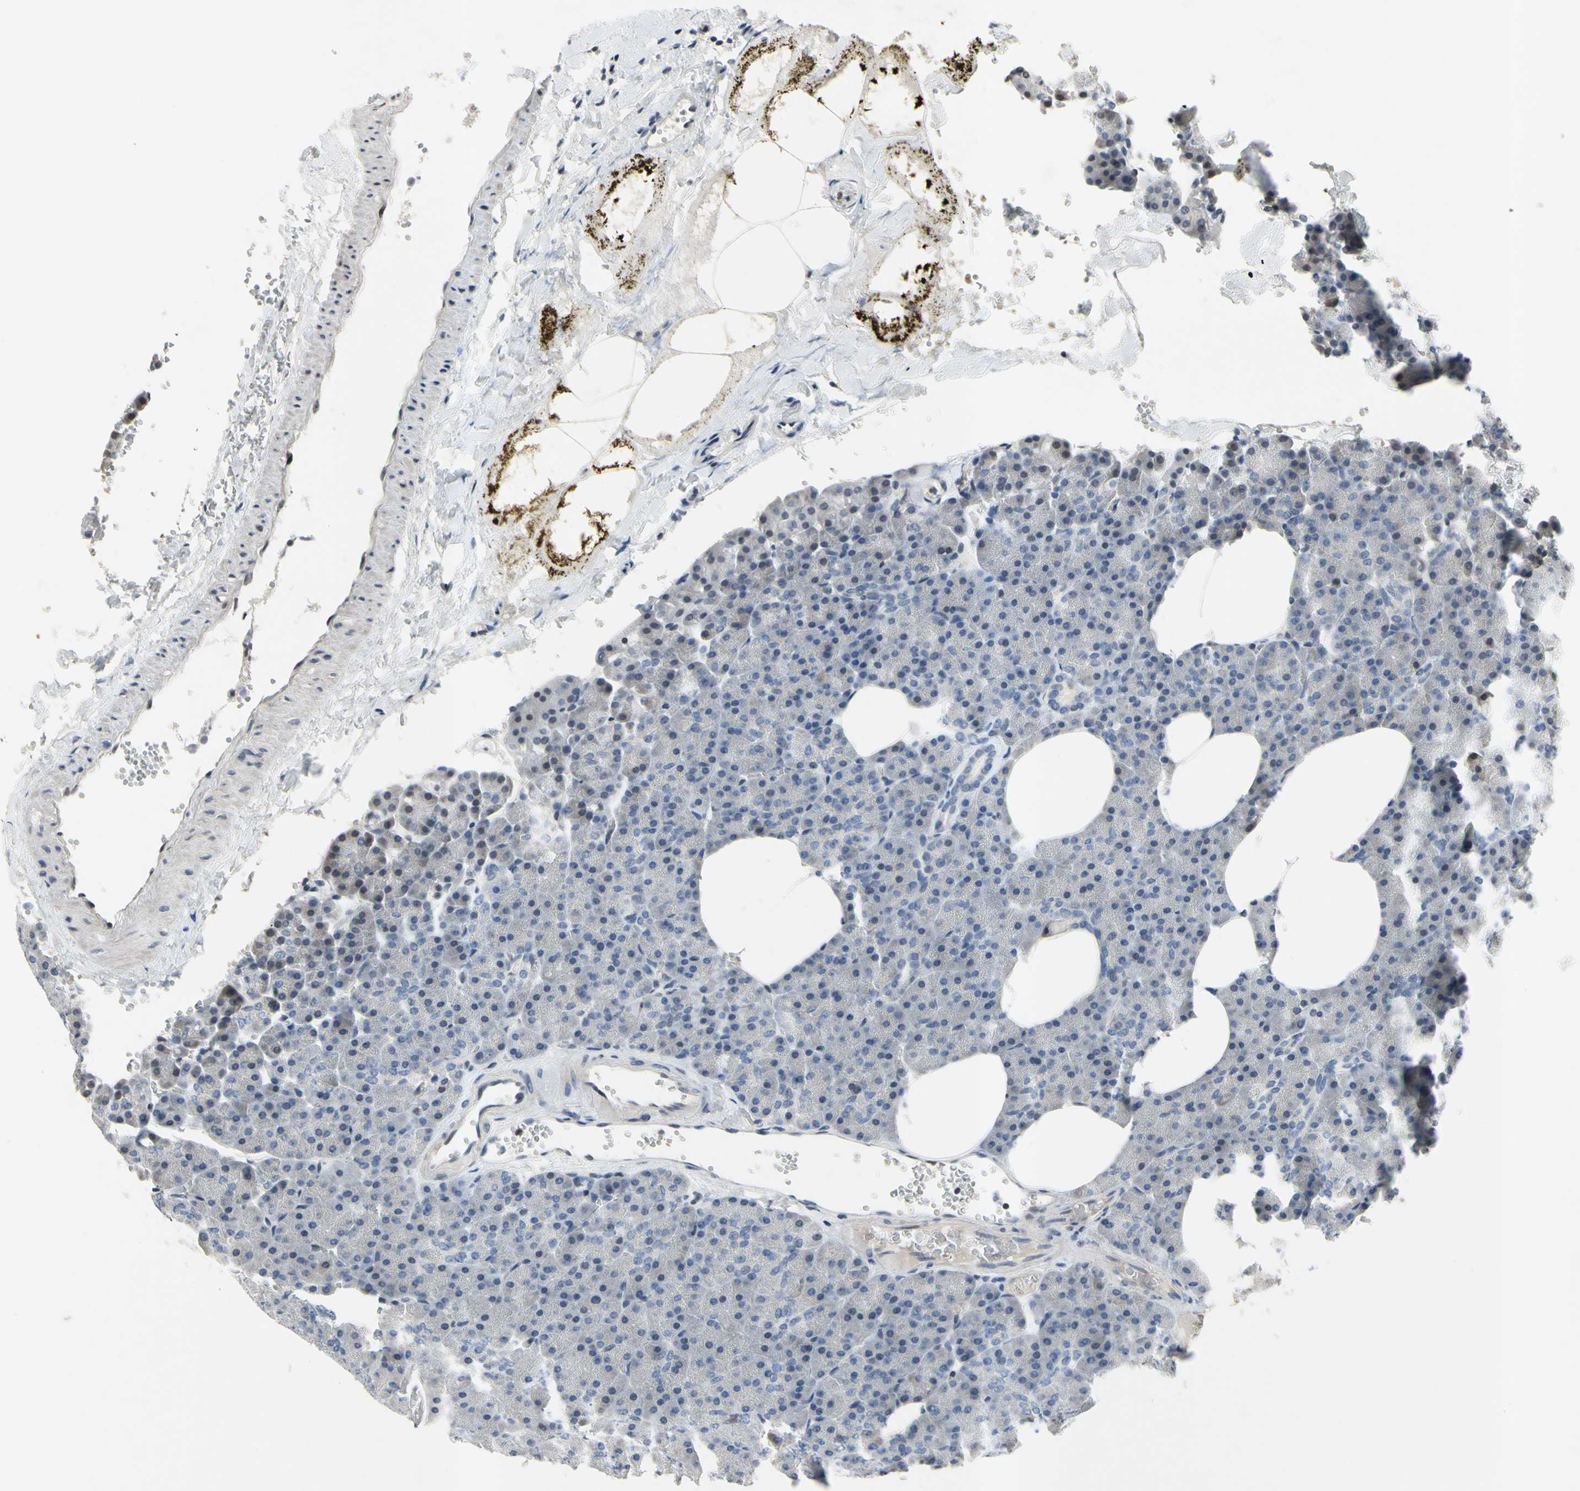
{"staining": {"intensity": "negative", "quantity": "none", "location": "none"}, "tissue": "pancreas", "cell_type": "Exocrine glandular cells", "image_type": "normal", "snomed": [{"axis": "morphology", "description": "Normal tissue, NOS"}, {"axis": "topography", "description": "Pancreas"}], "caption": "Pancreas stained for a protein using immunohistochemistry (IHC) demonstrates no expression exocrine glandular cells.", "gene": "ARG1", "patient": {"sex": "female", "age": 35}}